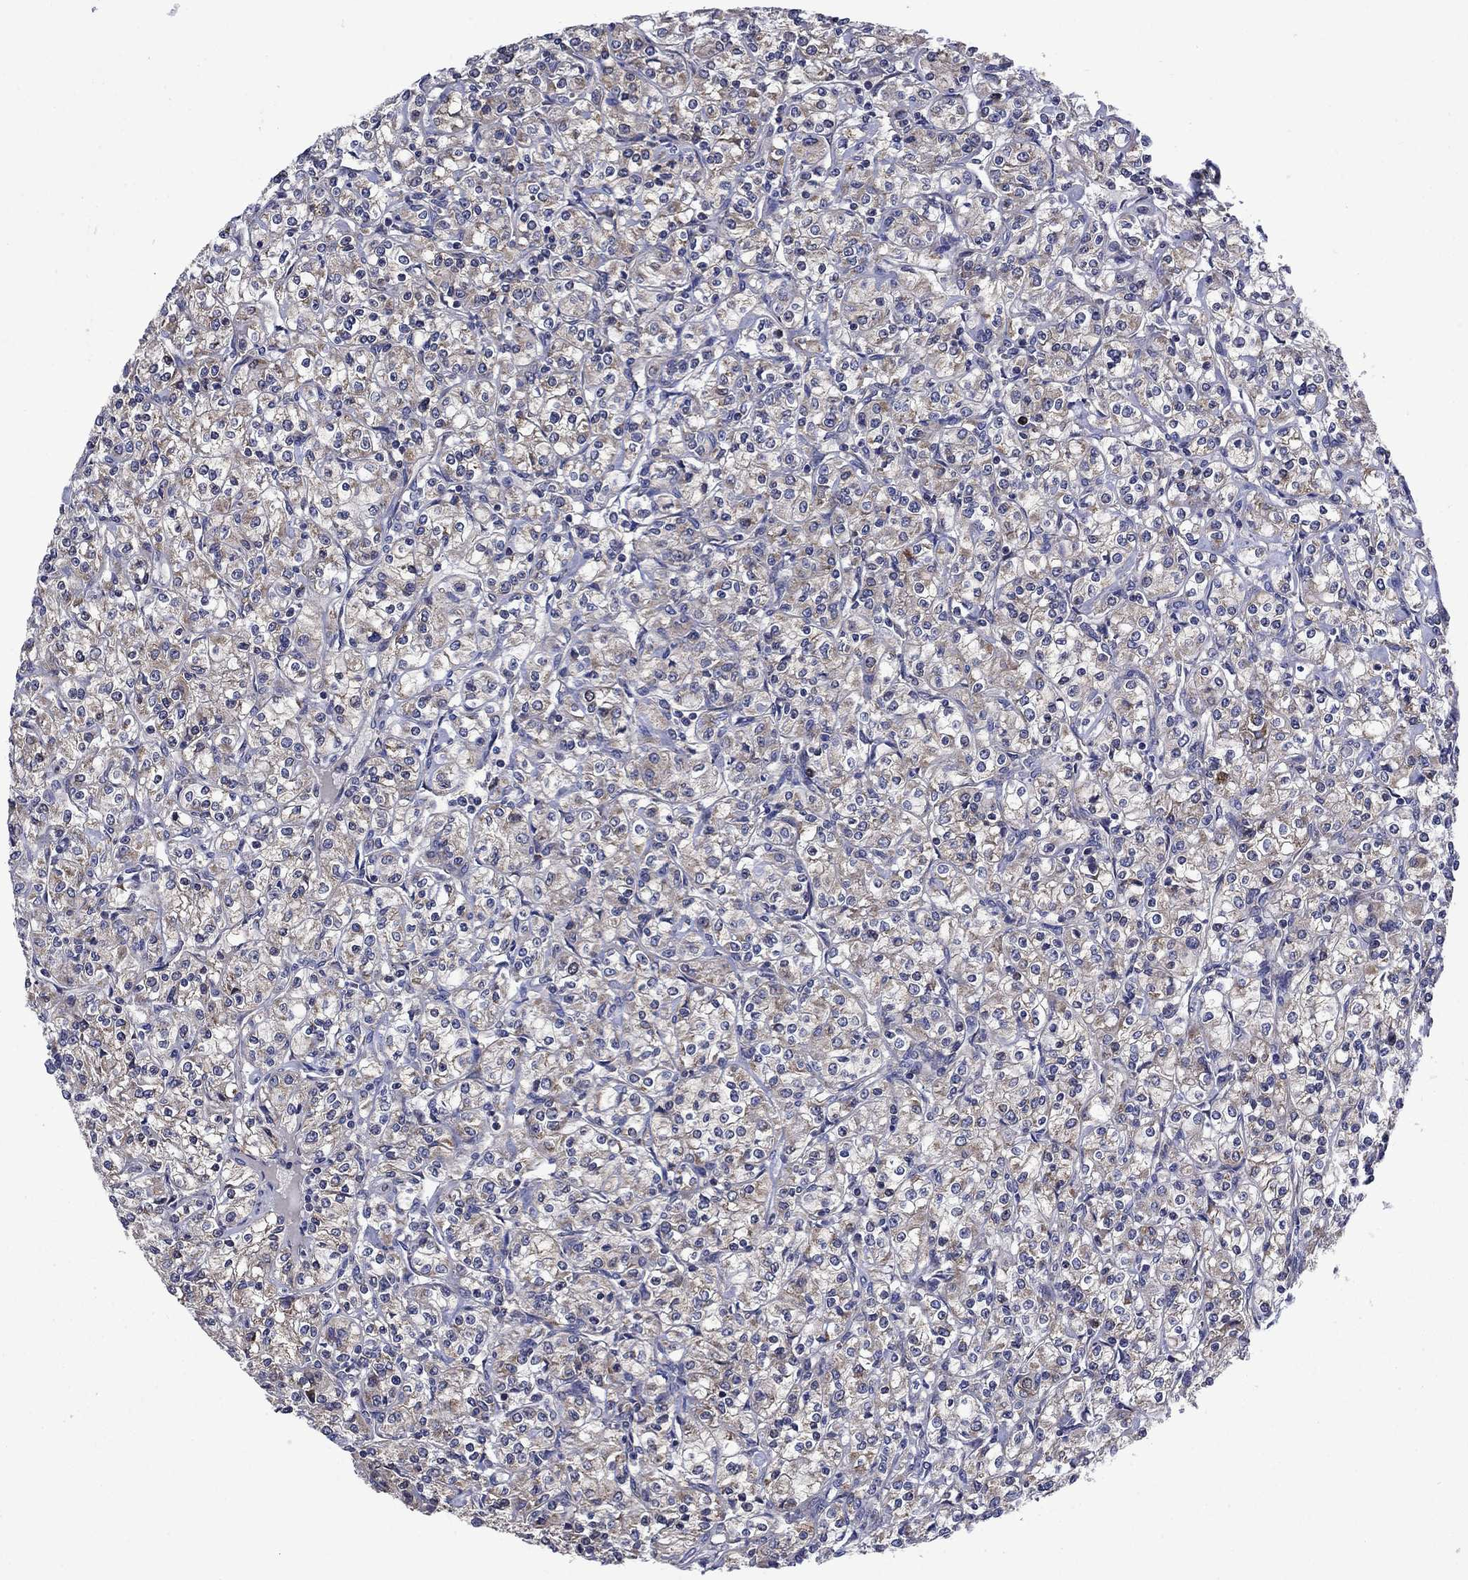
{"staining": {"intensity": "weak", "quantity": "<25%", "location": "cytoplasmic/membranous"}, "tissue": "renal cancer", "cell_type": "Tumor cells", "image_type": "cancer", "snomed": [{"axis": "morphology", "description": "Adenocarcinoma, NOS"}, {"axis": "topography", "description": "Kidney"}], "caption": "This is a micrograph of IHC staining of renal adenocarcinoma, which shows no positivity in tumor cells.", "gene": "KIF22", "patient": {"sex": "male", "age": 77}}